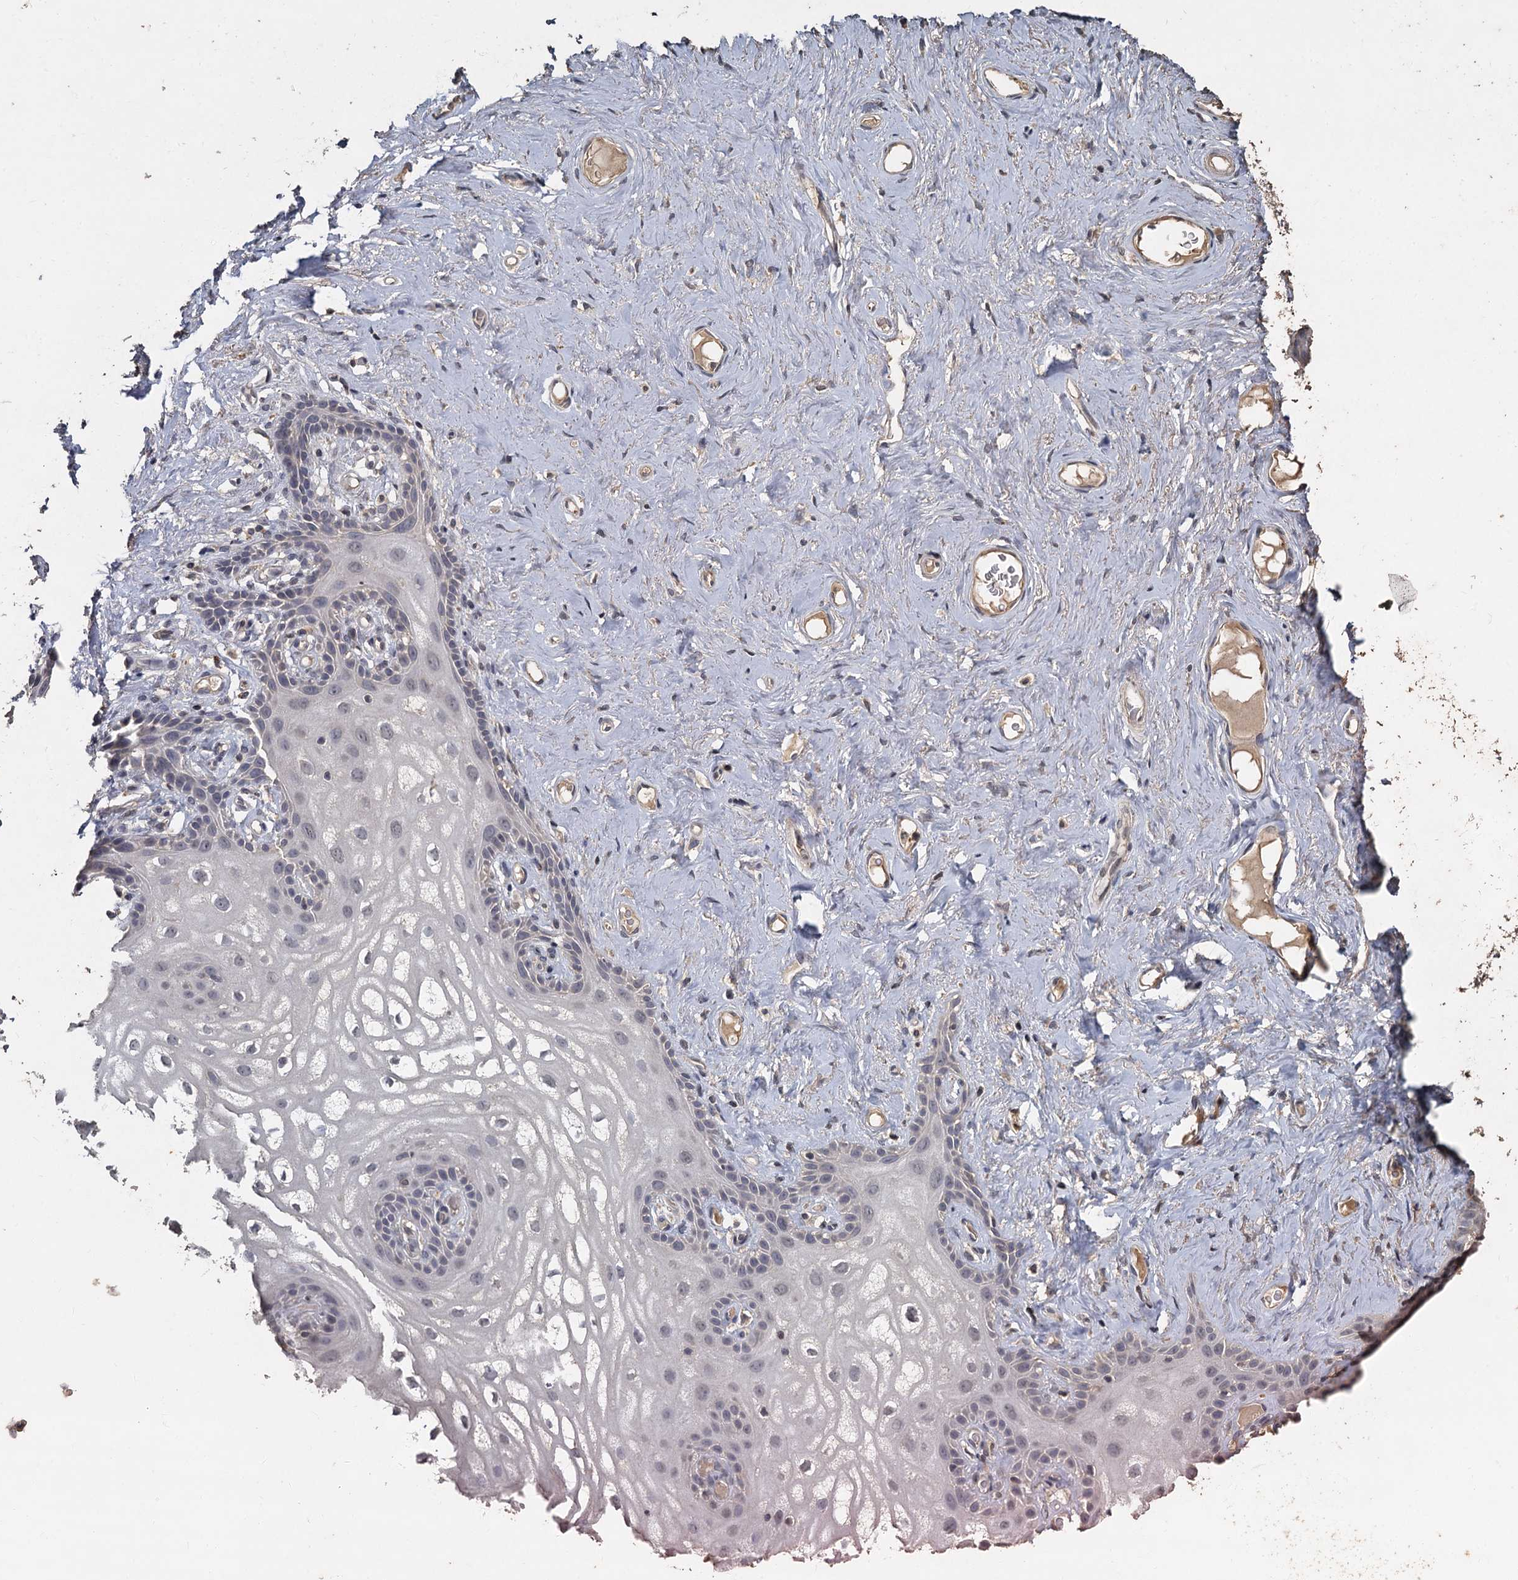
{"staining": {"intensity": "negative", "quantity": "none", "location": "none"}, "tissue": "vagina", "cell_type": "Squamous epithelial cells", "image_type": "normal", "snomed": [{"axis": "morphology", "description": "Normal tissue, NOS"}, {"axis": "topography", "description": "Vagina"}, {"axis": "topography", "description": "Peripheral nerve tissue"}], "caption": "This is an immunohistochemistry micrograph of normal human vagina. There is no expression in squamous epithelial cells.", "gene": "CCDC61", "patient": {"sex": "female", "age": 71}}